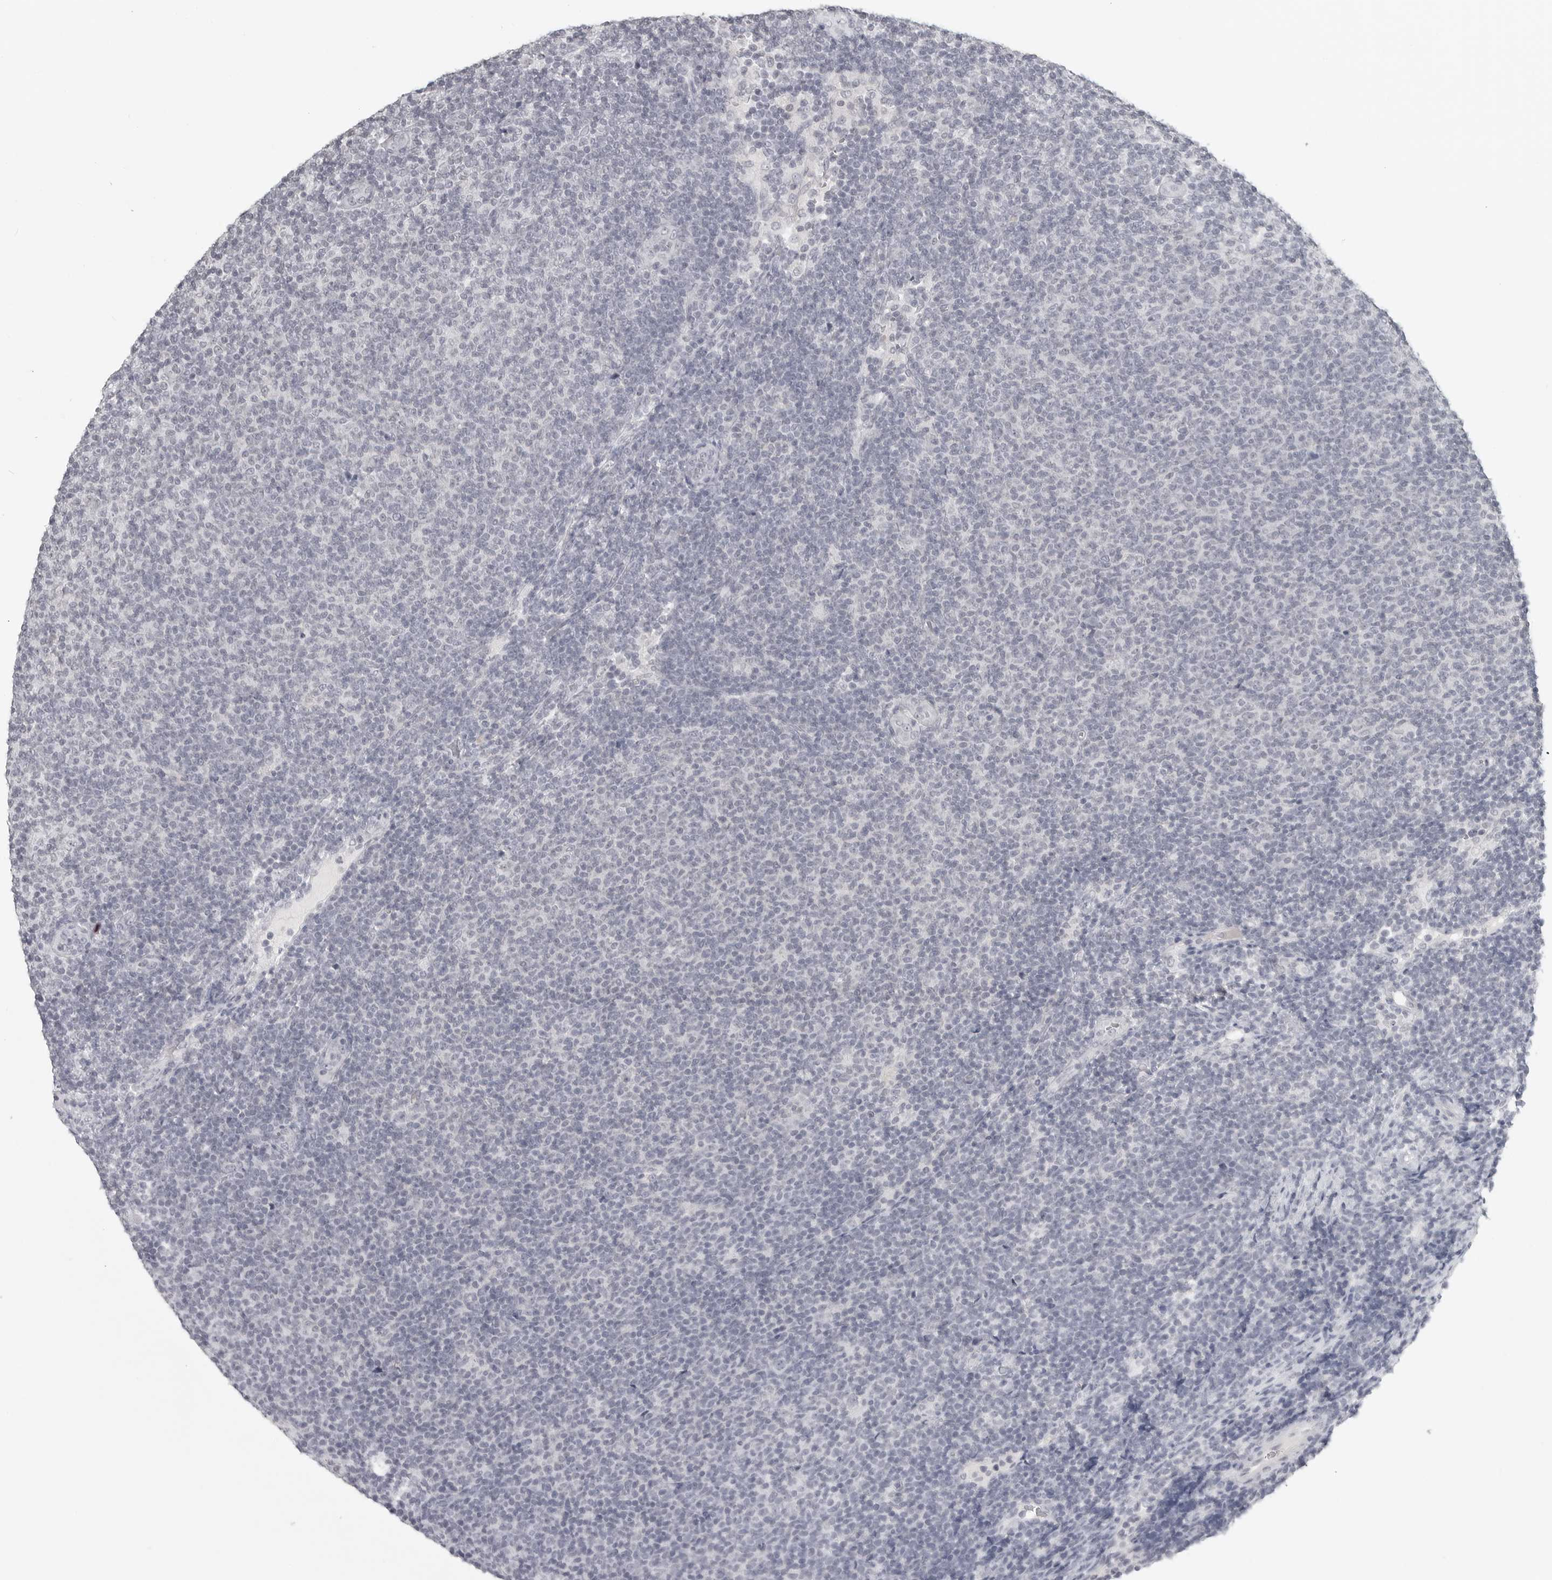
{"staining": {"intensity": "negative", "quantity": "none", "location": "none"}, "tissue": "lymphoma", "cell_type": "Tumor cells", "image_type": "cancer", "snomed": [{"axis": "morphology", "description": "Malignant lymphoma, non-Hodgkin's type, Low grade"}, {"axis": "topography", "description": "Lymph node"}], "caption": "Immunohistochemical staining of lymphoma shows no significant positivity in tumor cells.", "gene": "BPIFA1", "patient": {"sex": "male", "age": 66}}